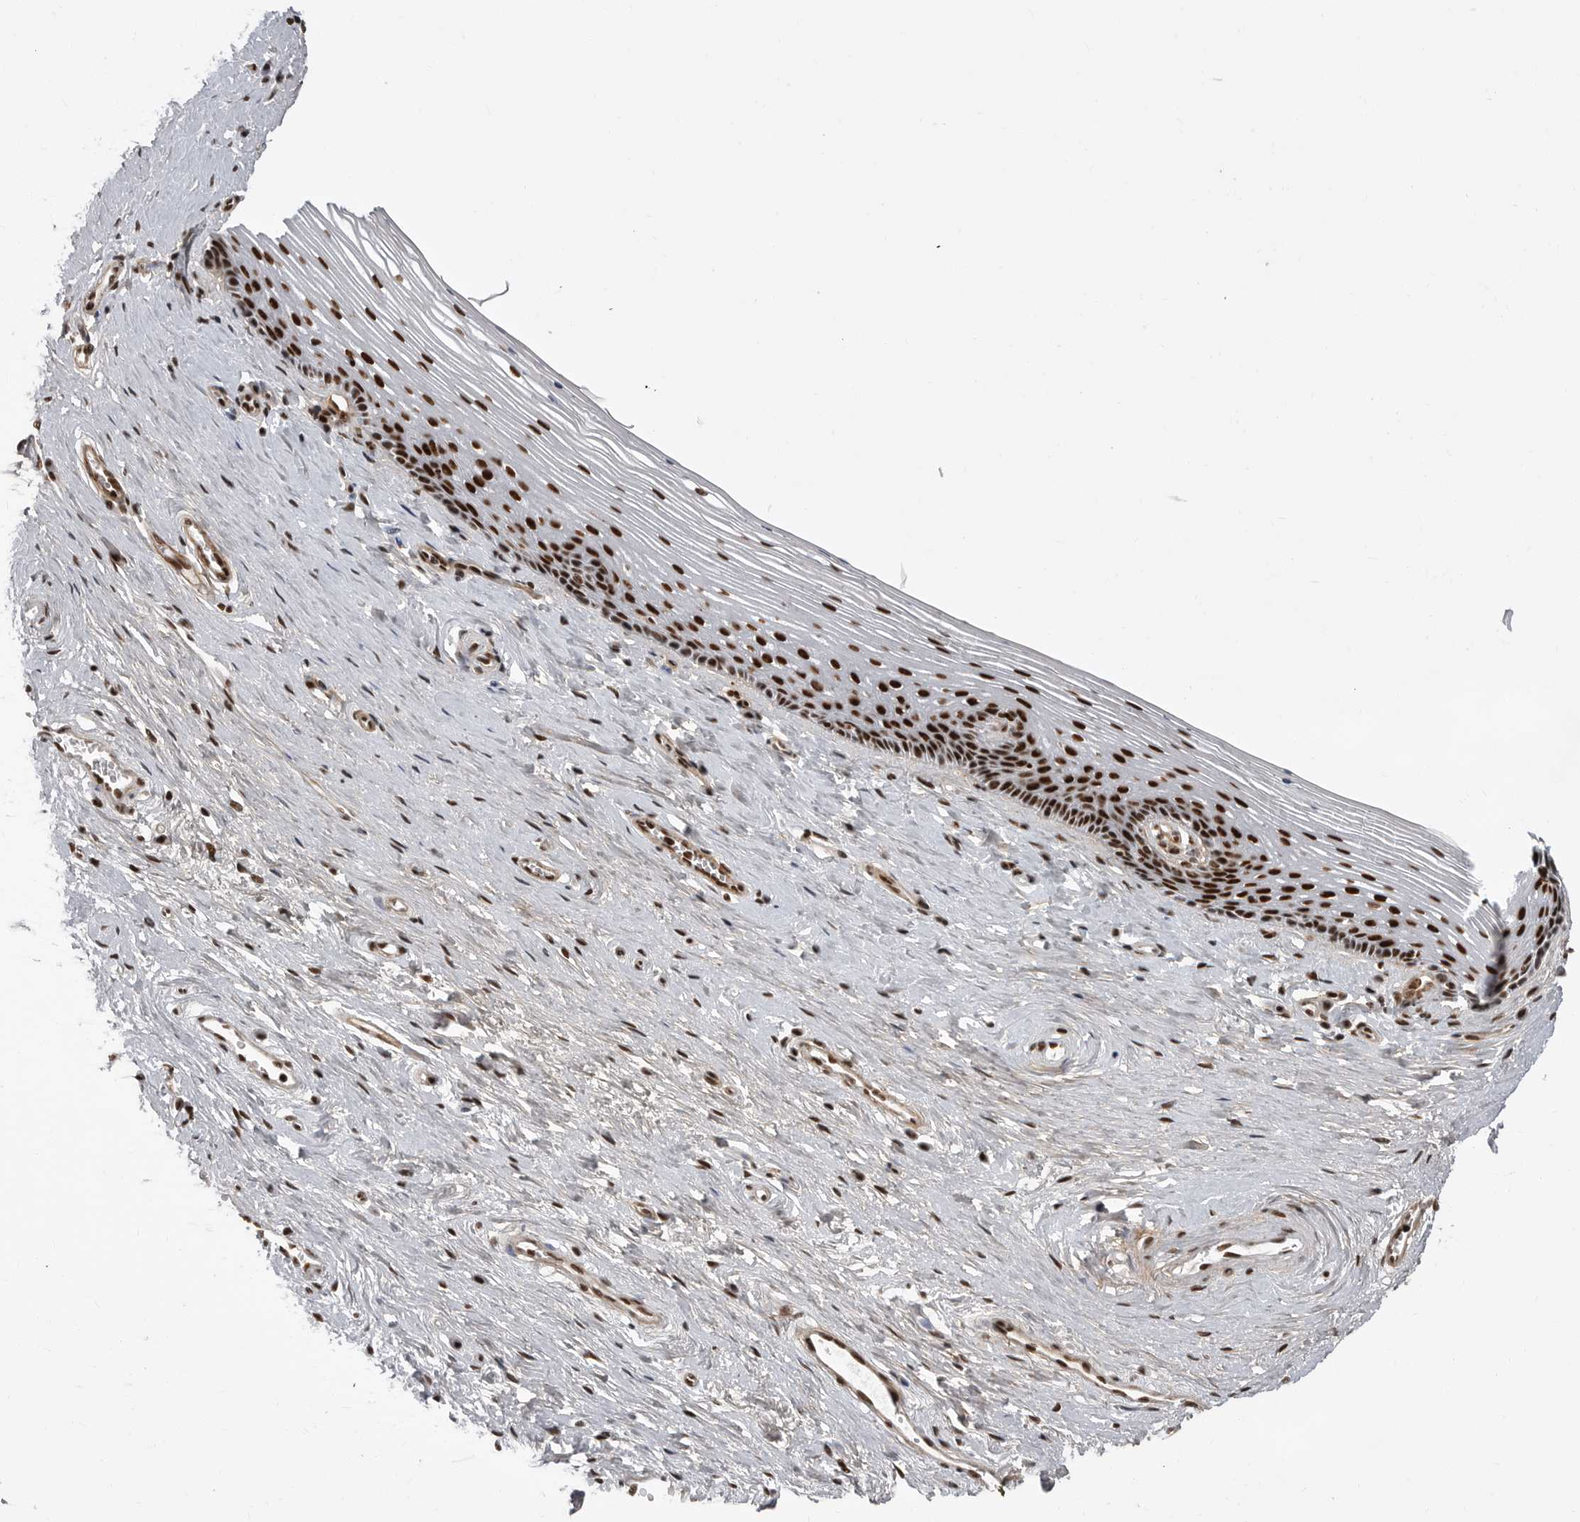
{"staining": {"intensity": "strong", "quantity": ">75%", "location": "nuclear"}, "tissue": "vagina", "cell_type": "Squamous epithelial cells", "image_type": "normal", "snomed": [{"axis": "morphology", "description": "Normal tissue, NOS"}, {"axis": "topography", "description": "Vagina"}], "caption": "Protein staining of normal vagina shows strong nuclear positivity in approximately >75% of squamous epithelial cells. (brown staining indicates protein expression, while blue staining denotes nuclei).", "gene": "PPP1R8", "patient": {"sex": "female", "age": 46}}